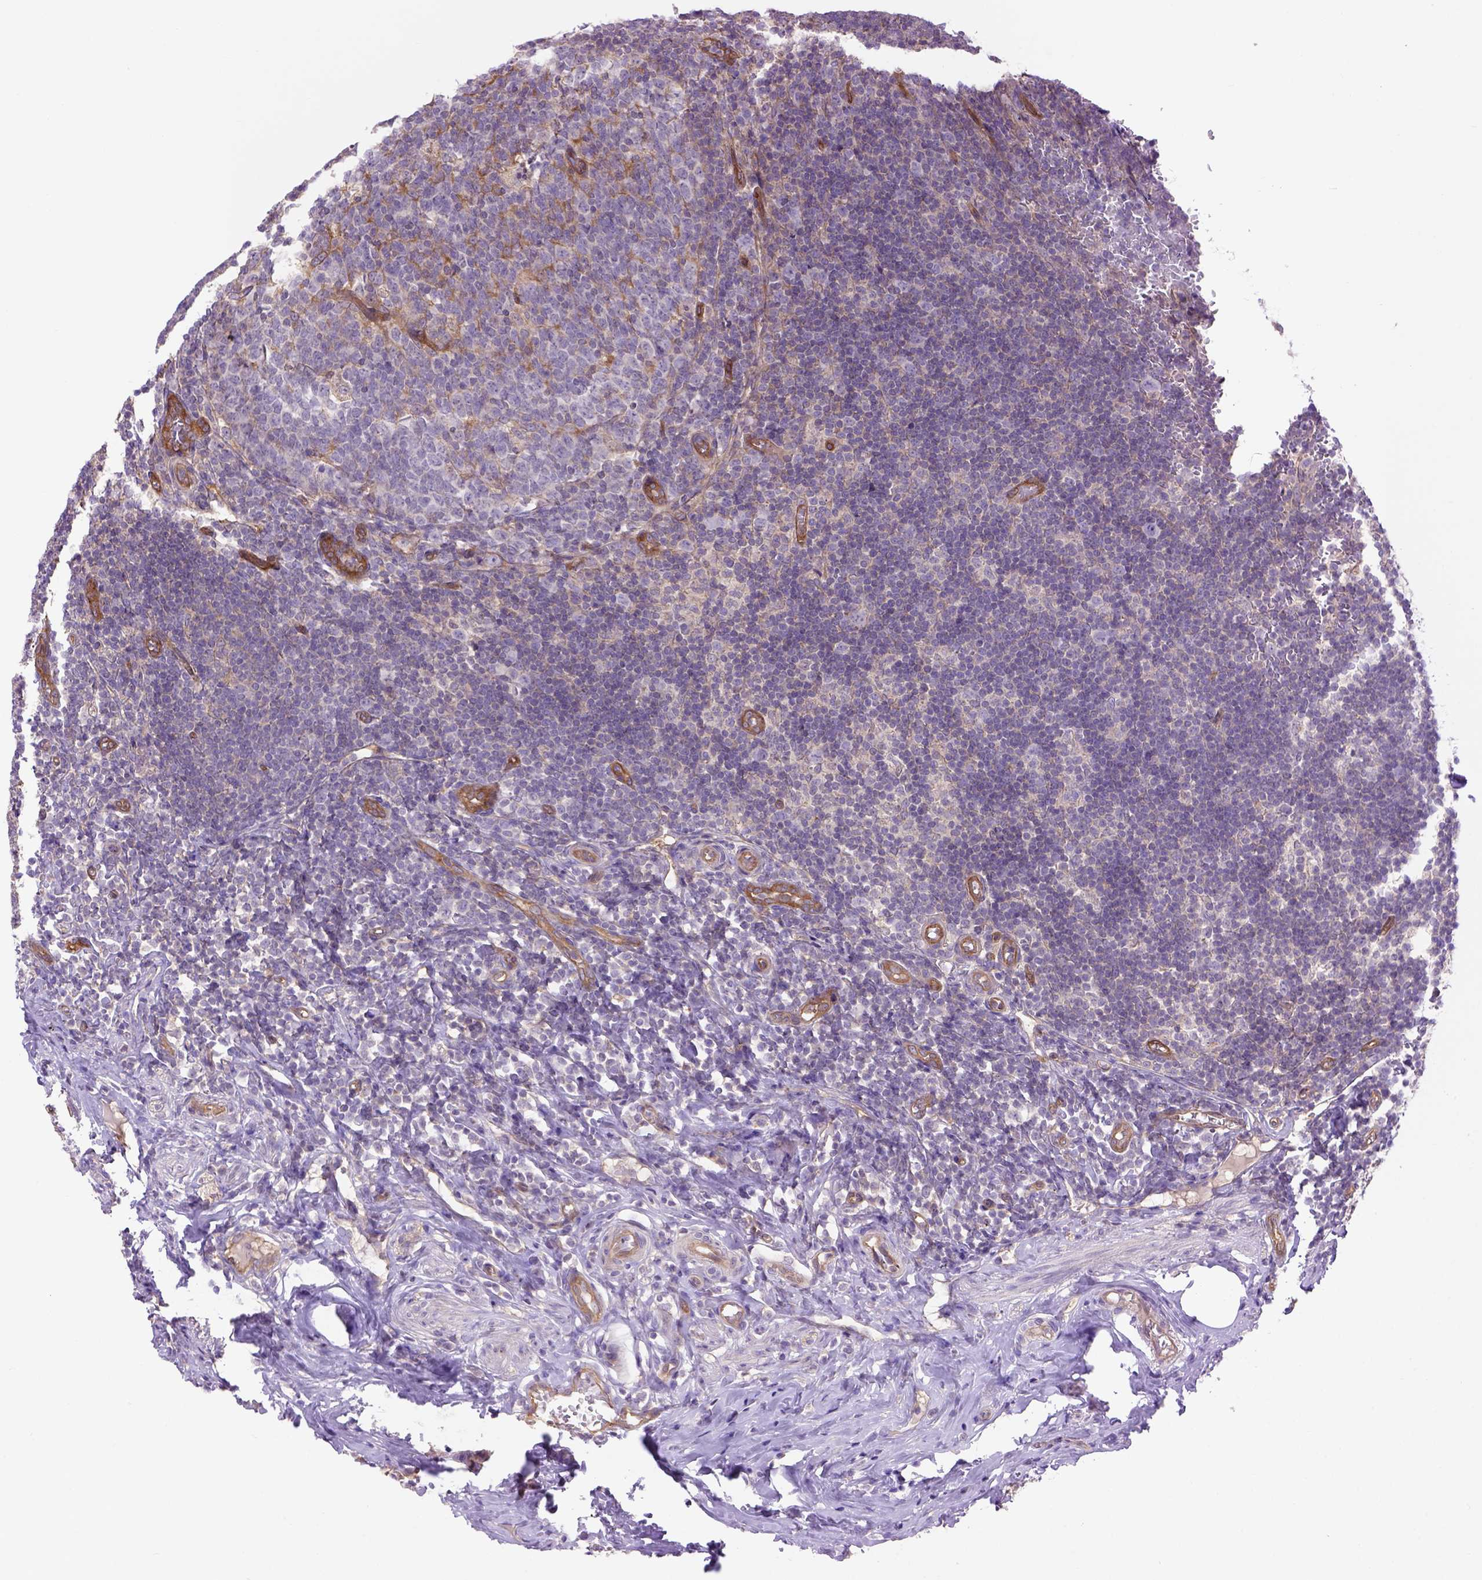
{"staining": {"intensity": "moderate", "quantity": ">75%", "location": "cytoplasmic/membranous"}, "tissue": "appendix", "cell_type": "Glandular cells", "image_type": "normal", "snomed": [{"axis": "morphology", "description": "Normal tissue, NOS"}, {"axis": "topography", "description": "Appendix"}], "caption": "The histopathology image reveals staining of unremarkable appendix, revealing moderate cytoplasmic/membranous protein expression (brown color) within glandular cells. The staining was performed using DAB (3,3'-diaminobenzidine) to visualize the protein expression in brown, while the nuclei were stained in blue with hematoxylin (Magnification: 20x).", "gene": "CASKIN2", "patient": {"sex": "male", "age": 18}}